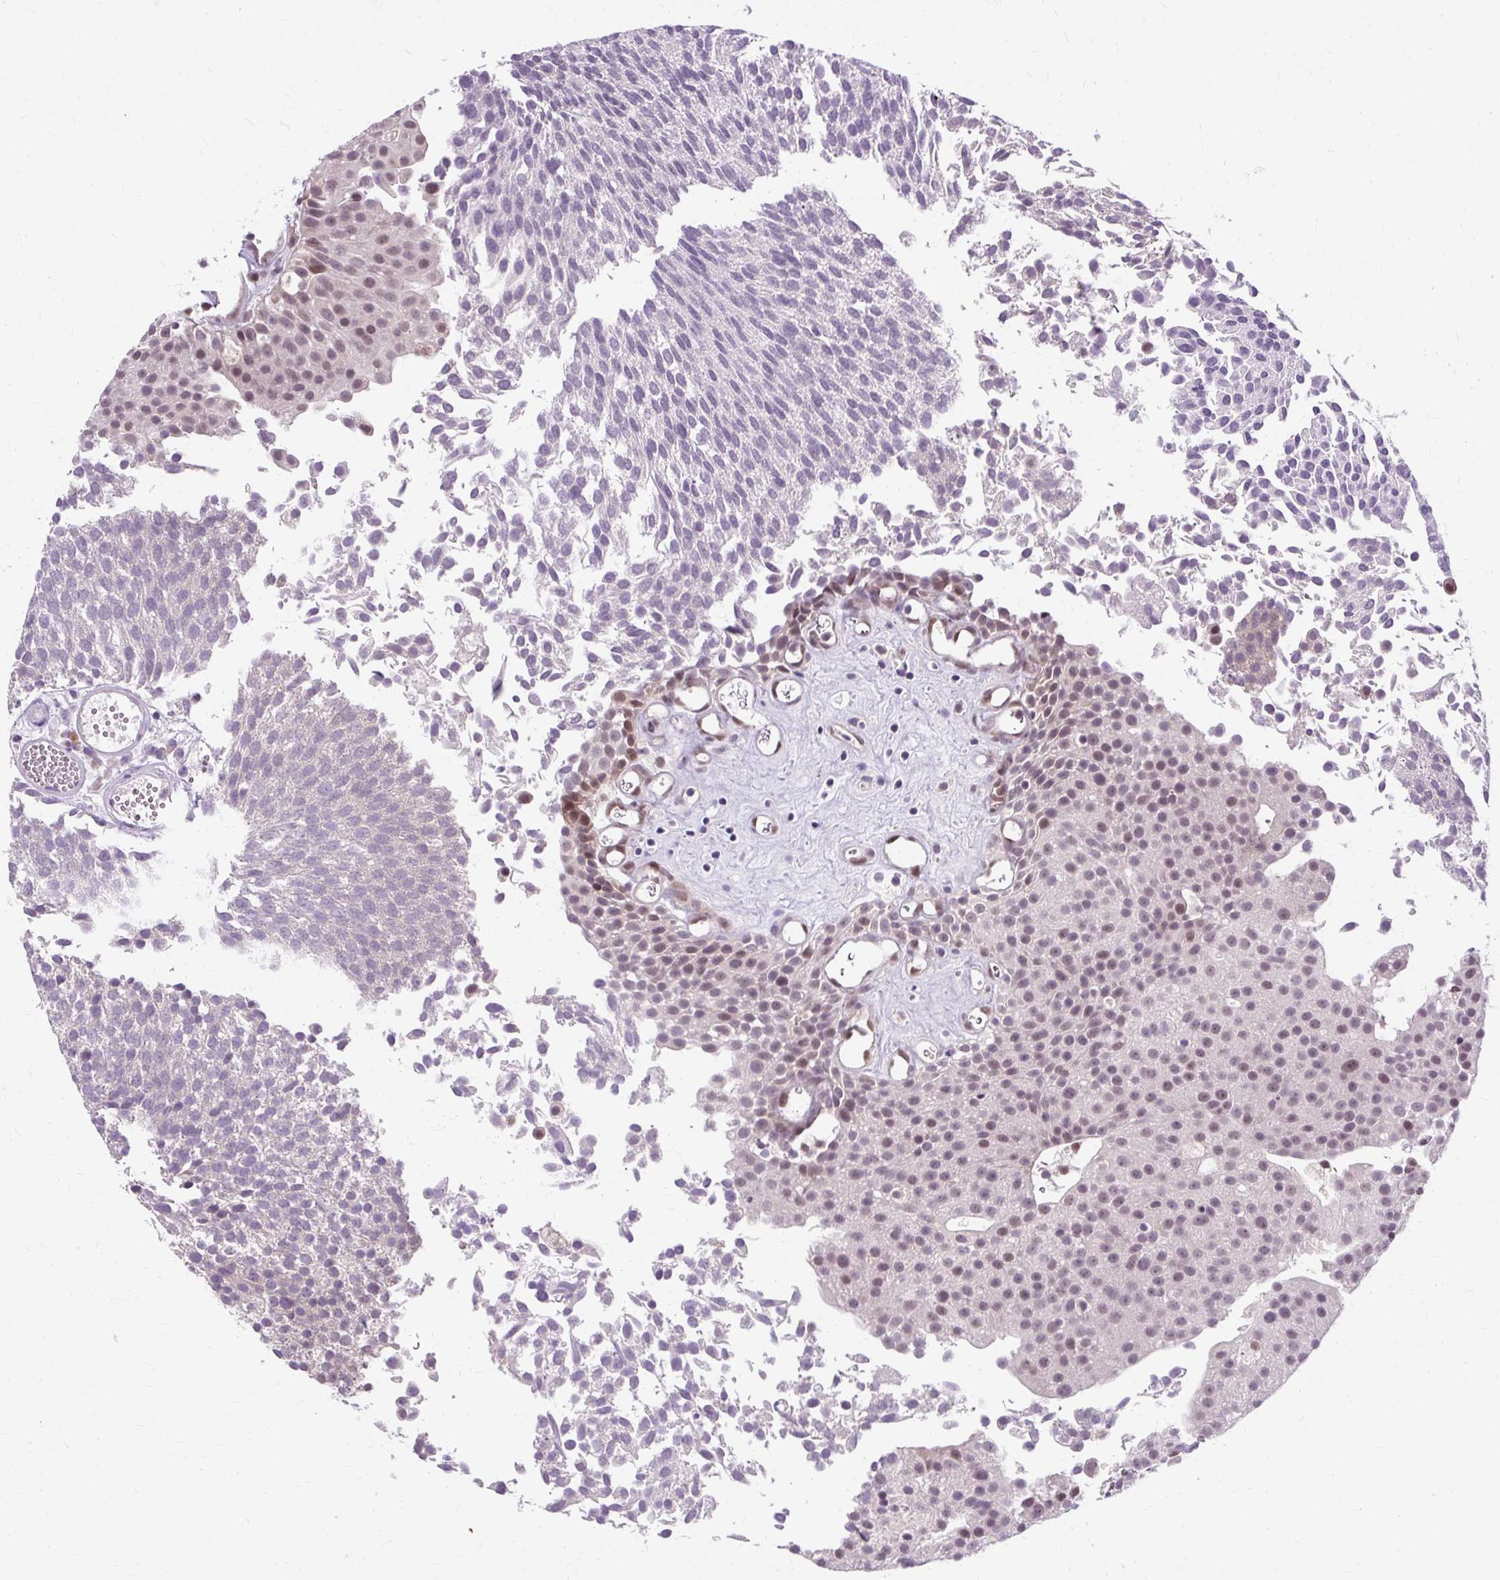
{"staining": {"intensity": "weak", "quantity": "25%-75%", "location": "nuclear"}, "tissue": "urothelial cancer", "cell_type": "Tumor cells", "image_type": "cancer", "snomed": [{"axis": "morphology", "description": "Urothelial carcinoma, Low grade"}, {"axis": "topography", "description": "Urinary bladder"}], "caption": "This histopathology image exhibits IHC staining of human low-grade urothelial carcinoma, with low weak nuclear expression in approximately 25%-75% of tumor cells.", "gene": "RYBP", "patient": {"sex": "female", "age": 79}}